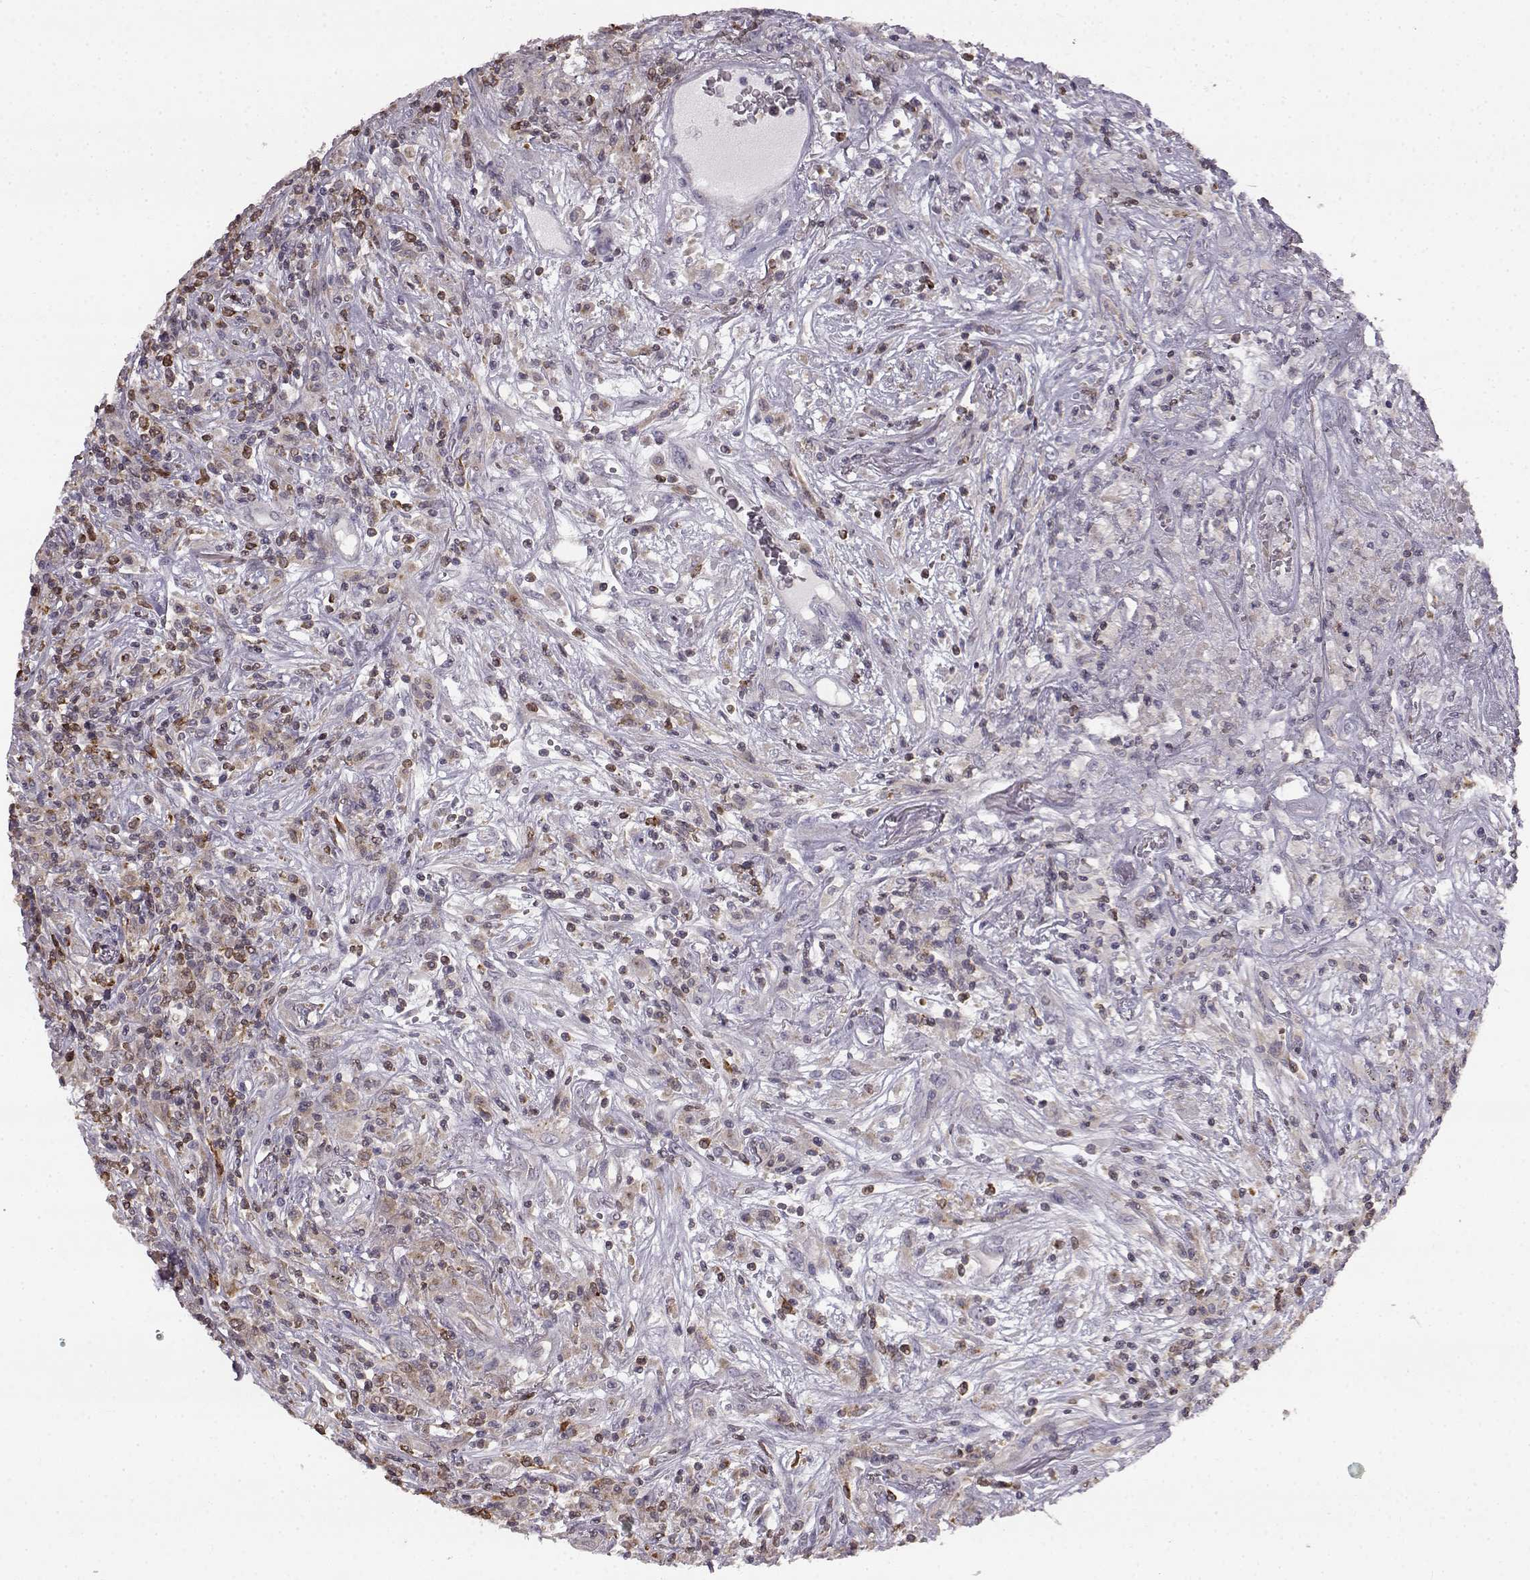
{"staining": {"intensity": "weak", "quantity": ">75%", "location": "cytoplasmic/membranous"}, "tissue": "lymphoma", "cell_type": "Tumor cells", "image_type": "cancer", "snomed": [{"axis": "morphology", "description": "Malignant lymphoma, non-Hodgkin's type, High grade"}, {"axis": "topography", "description": "Lung"}], "caption": "Protein staining of lymphoma tissue displays weak cytoplasmic/membranous expression in about >75% of tumor cells. The staining was performed using DAB (3,3'-diaminobenzidine), with brown indicating positive protein expression. Nuclei are stained blue with hematoxylin.", "gene": "SPAG17", "patient": {"sex": "male", "age": 79}}